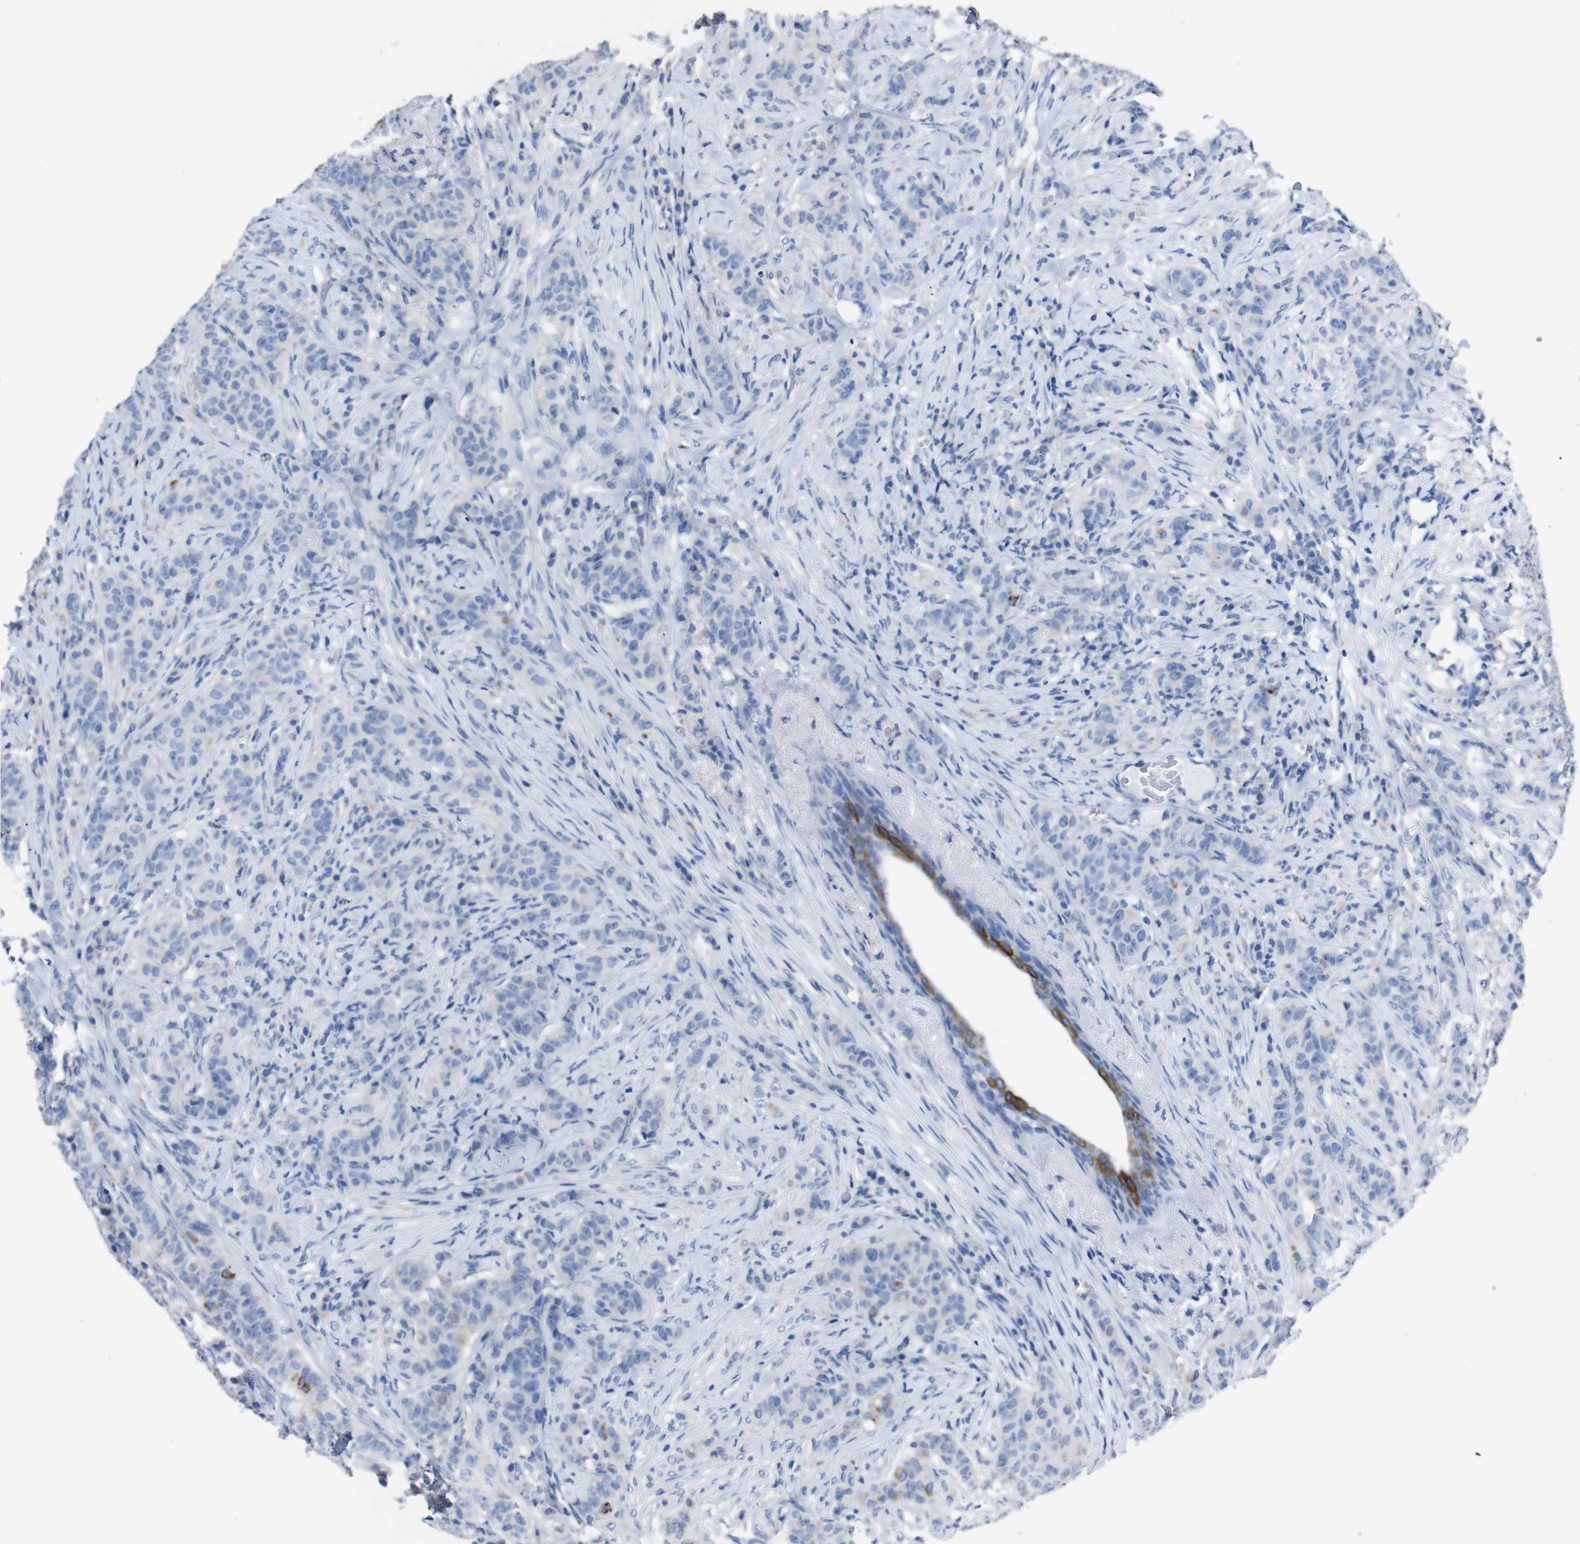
{"staining": {"intensity": "negative", "quantity": "none", "location": "none"}, "tissue": "breast cancer", "cell_type": "Tumor cells", "image_type": "cancer", "snomed": [{"axis": "morphology", "description": "Normal tissue, NOS"}, {"axis": "morphology", "description": "Duct carcinoma"}, {"axis": "topography", "description": "Breast"}], "caption": "Protein analysis of breast cancer displays no significant expression in tumor cells.", "gene": "GJB2", "patient": {"sex": "female", "age": 40}}